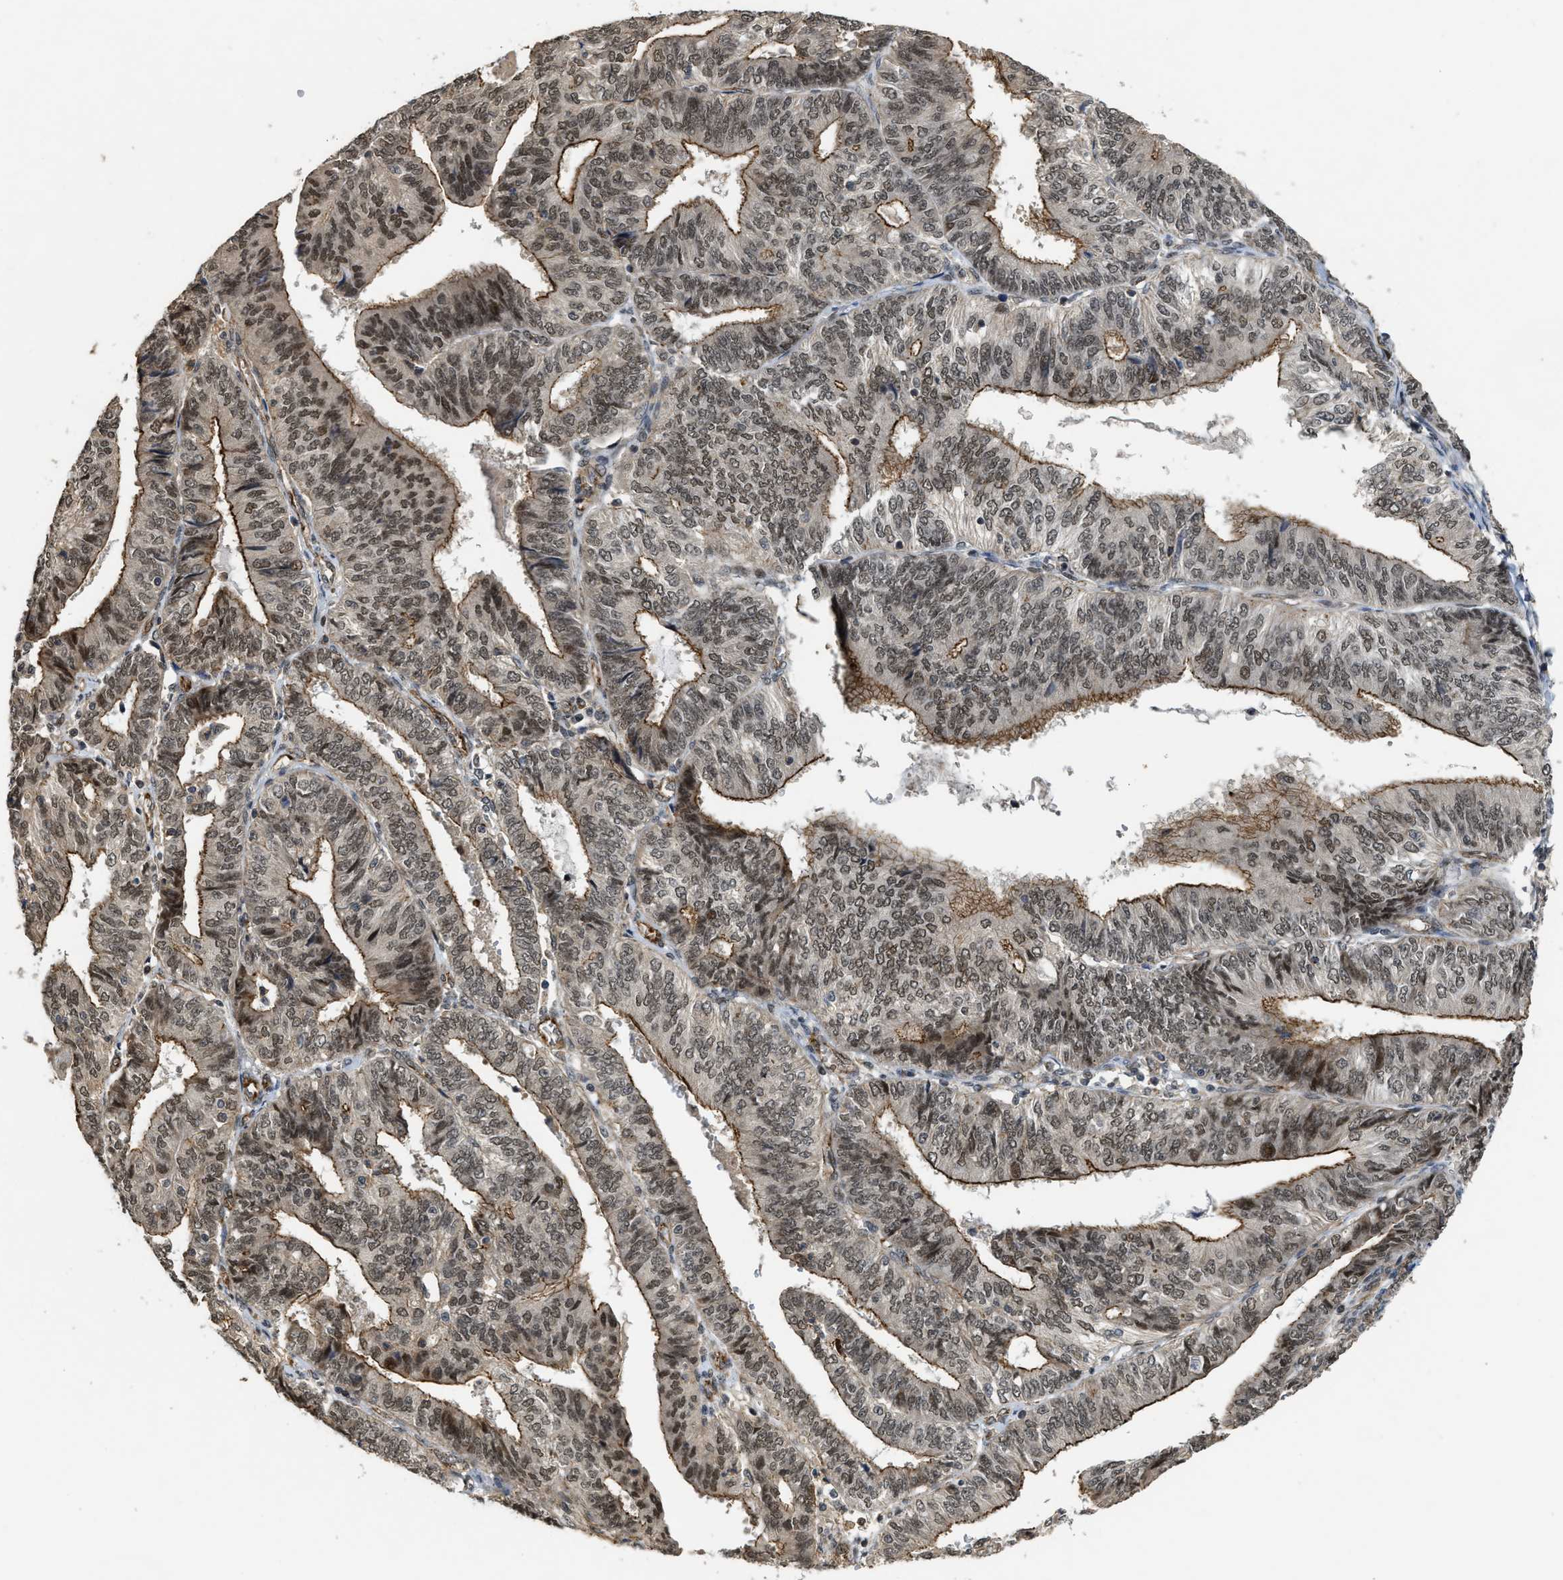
{"staining": {"intensity": "moderate", "quantity": ">75%", "location": "cytoplasmic/membranous,nuclear"}, "tissue": "endometrial cancer", "cell_type": "Tumor cells", "image_type": "cancer", "snomed": [{"axis": "morphology", "description": "Adenocarcinoma, NOS"}, {"axis": "topography", "description": "Endometrium"}], "caption": "DAB immunohistochemical staining of human endometrial cancer exhibits moderate cytoplasmic/membranous and nuclear protein positivity in approximately >75% of tumor cells.", "gene": "DPF2", "patient": {"sex": "female", "age": 58}}